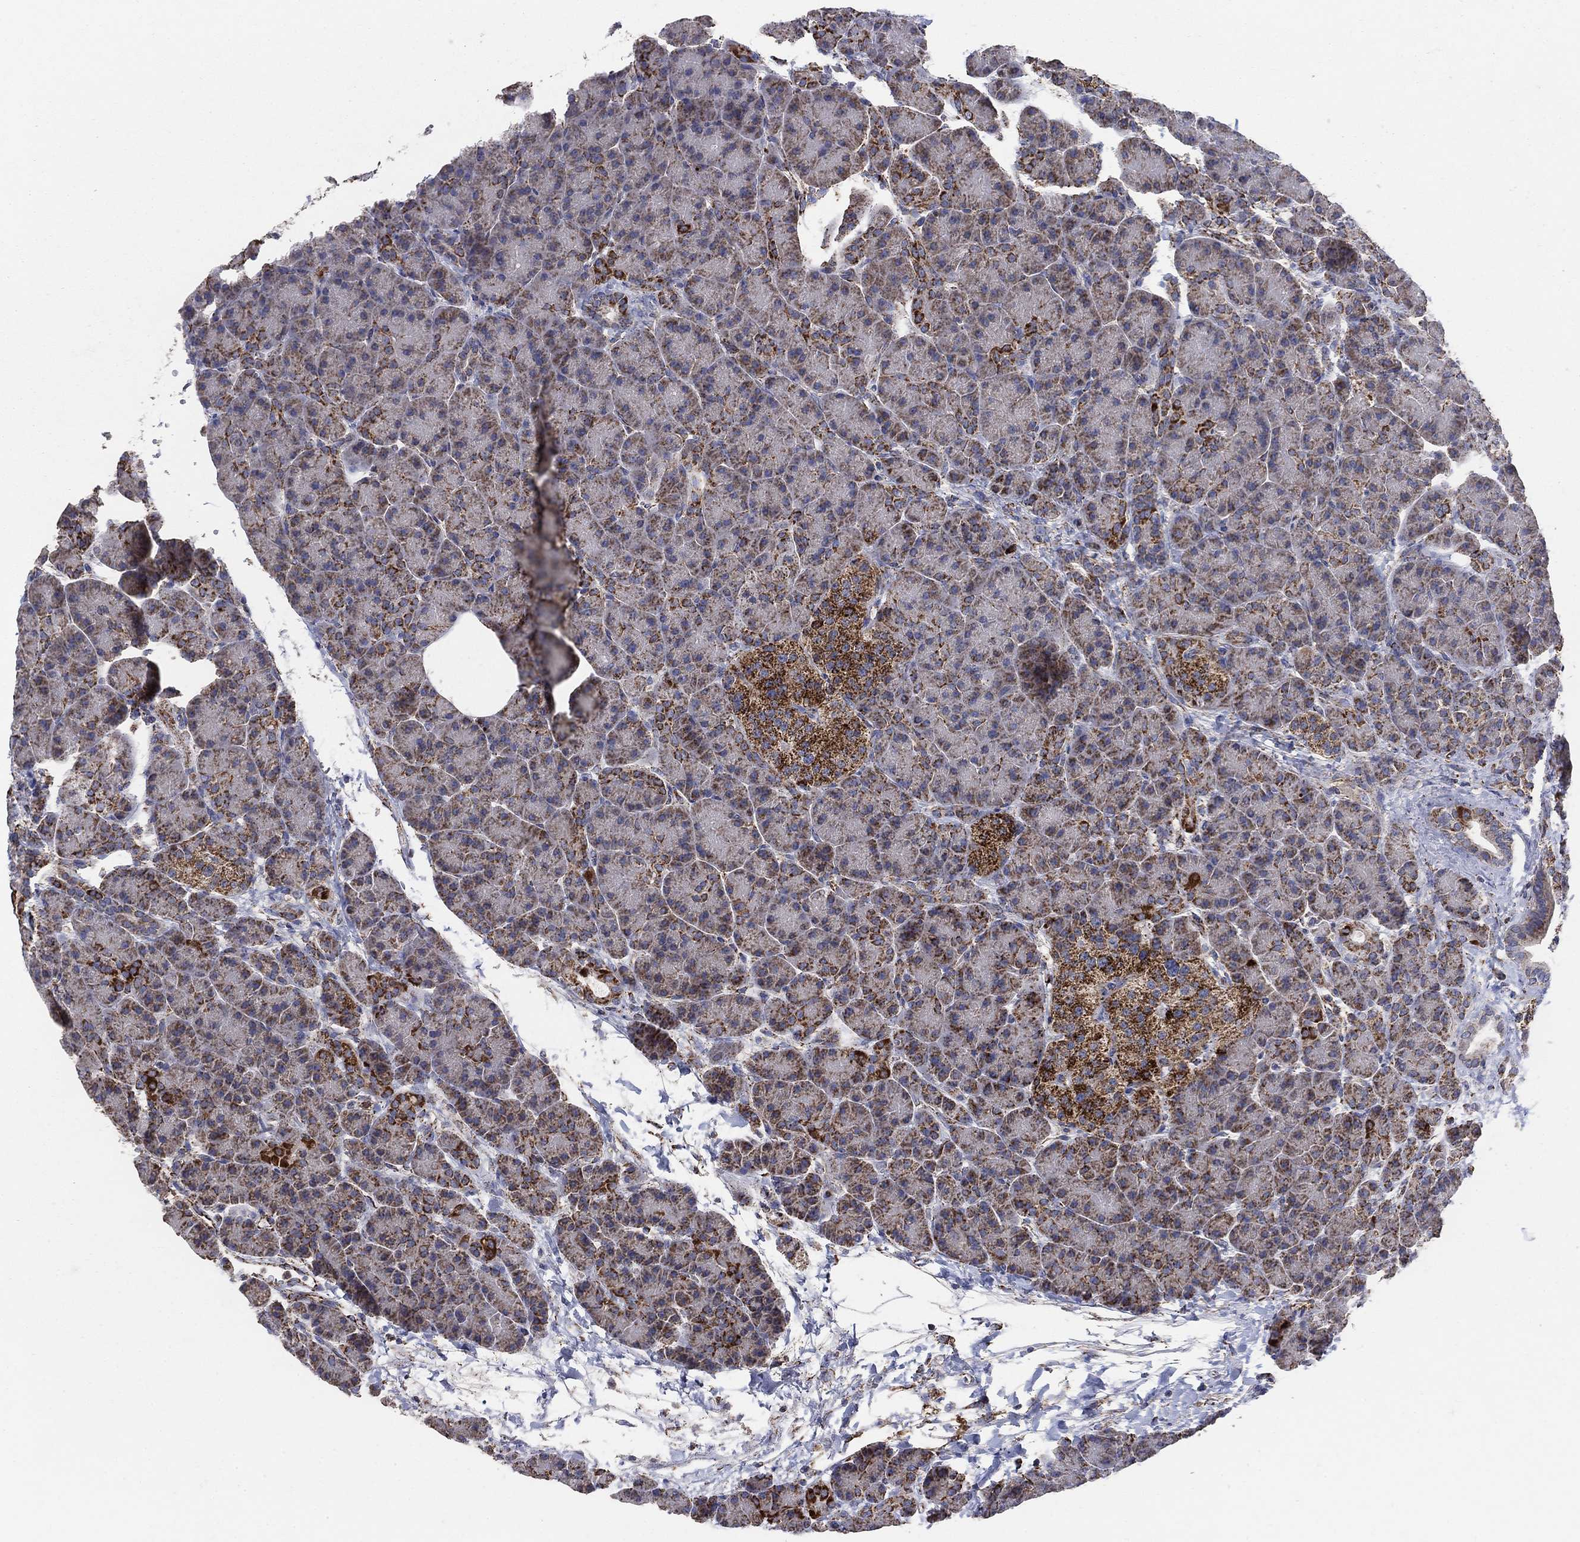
{"staining": {"intensity": "strong", "quantity": "25%-75%", "location": "cytoplasmic/membranous"}, "tissue": "pancreas", "cell_type": "Exocrine glandular cells", "image_type": "normal", "snomed": [{"axis": "morphology", "description": "Normal tissue, NOS"}, {"axis": "topography", "description": "Pancreas"}], "caption": "The micrograph exhibits staining of normal pancreas, revealing strong cytoplasmic/membranous protein staining (brown color) within exocrine glandular cells. (DAB = brown stain, brightfield microscopy at high magnification).", "gene": "PNPLA2", "patient": {"sex": "female", "age": 63}}